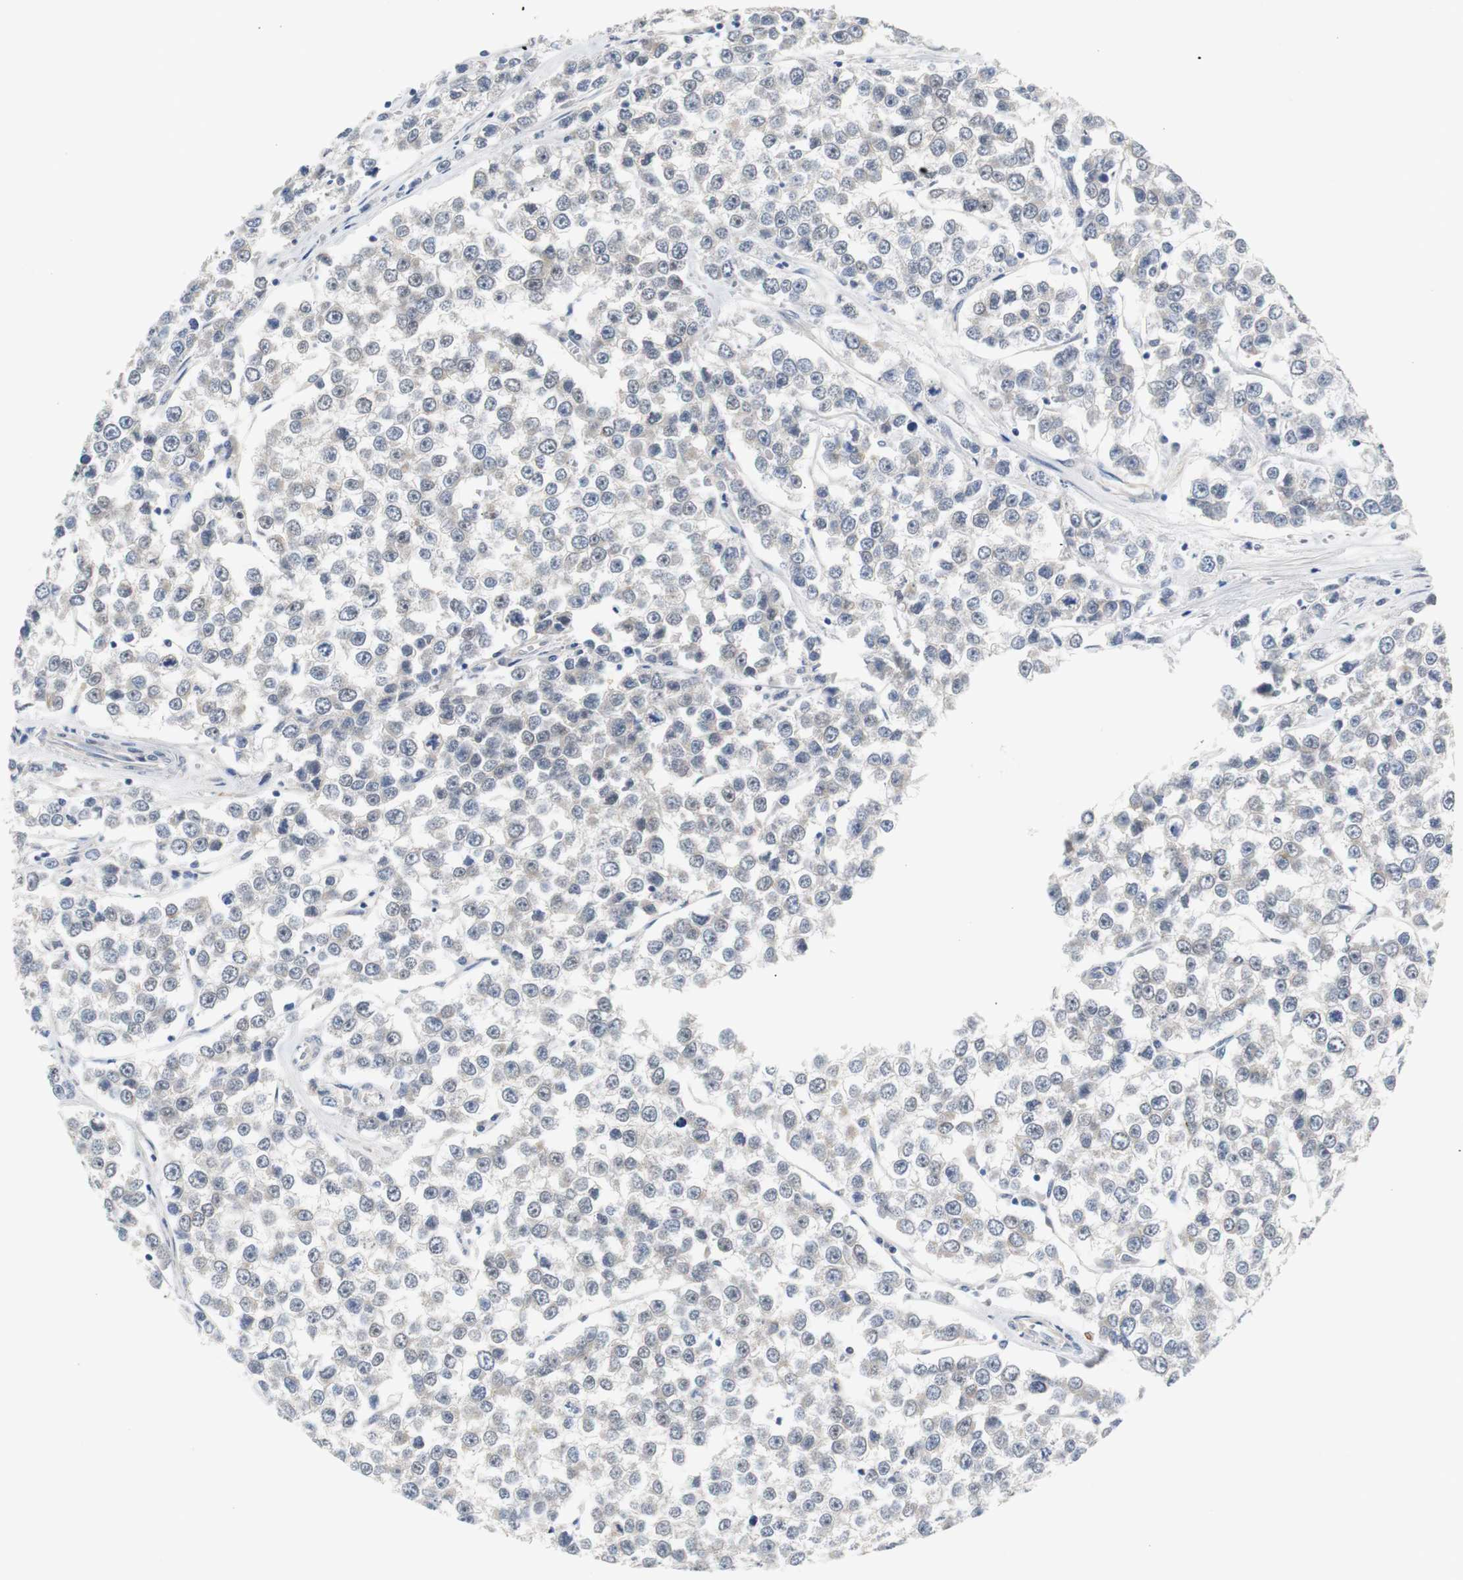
{"staining": {"intensity": "weak", "quantity": "25%-75%", "location": "nuclear"}, "tissue": "testis cancer", "cell_type": "Tumor cells", "image_type": "cancer", "snomed": [{"axis": "morphology", "description": "Seminoma, NOS"}, {"axis": "morphology", "description": "Carcinoma, Embryonal, NOS"}, {"axis": "topography", "description": "Testis"}], "caption": "There is low levels of weak nuclear staining in tumor cells of testis cancer, as demonstrated by immunohistochemical staining (brown color).", "gene": "SIRT1", "patient": {"sex": "male", "age": 52}}